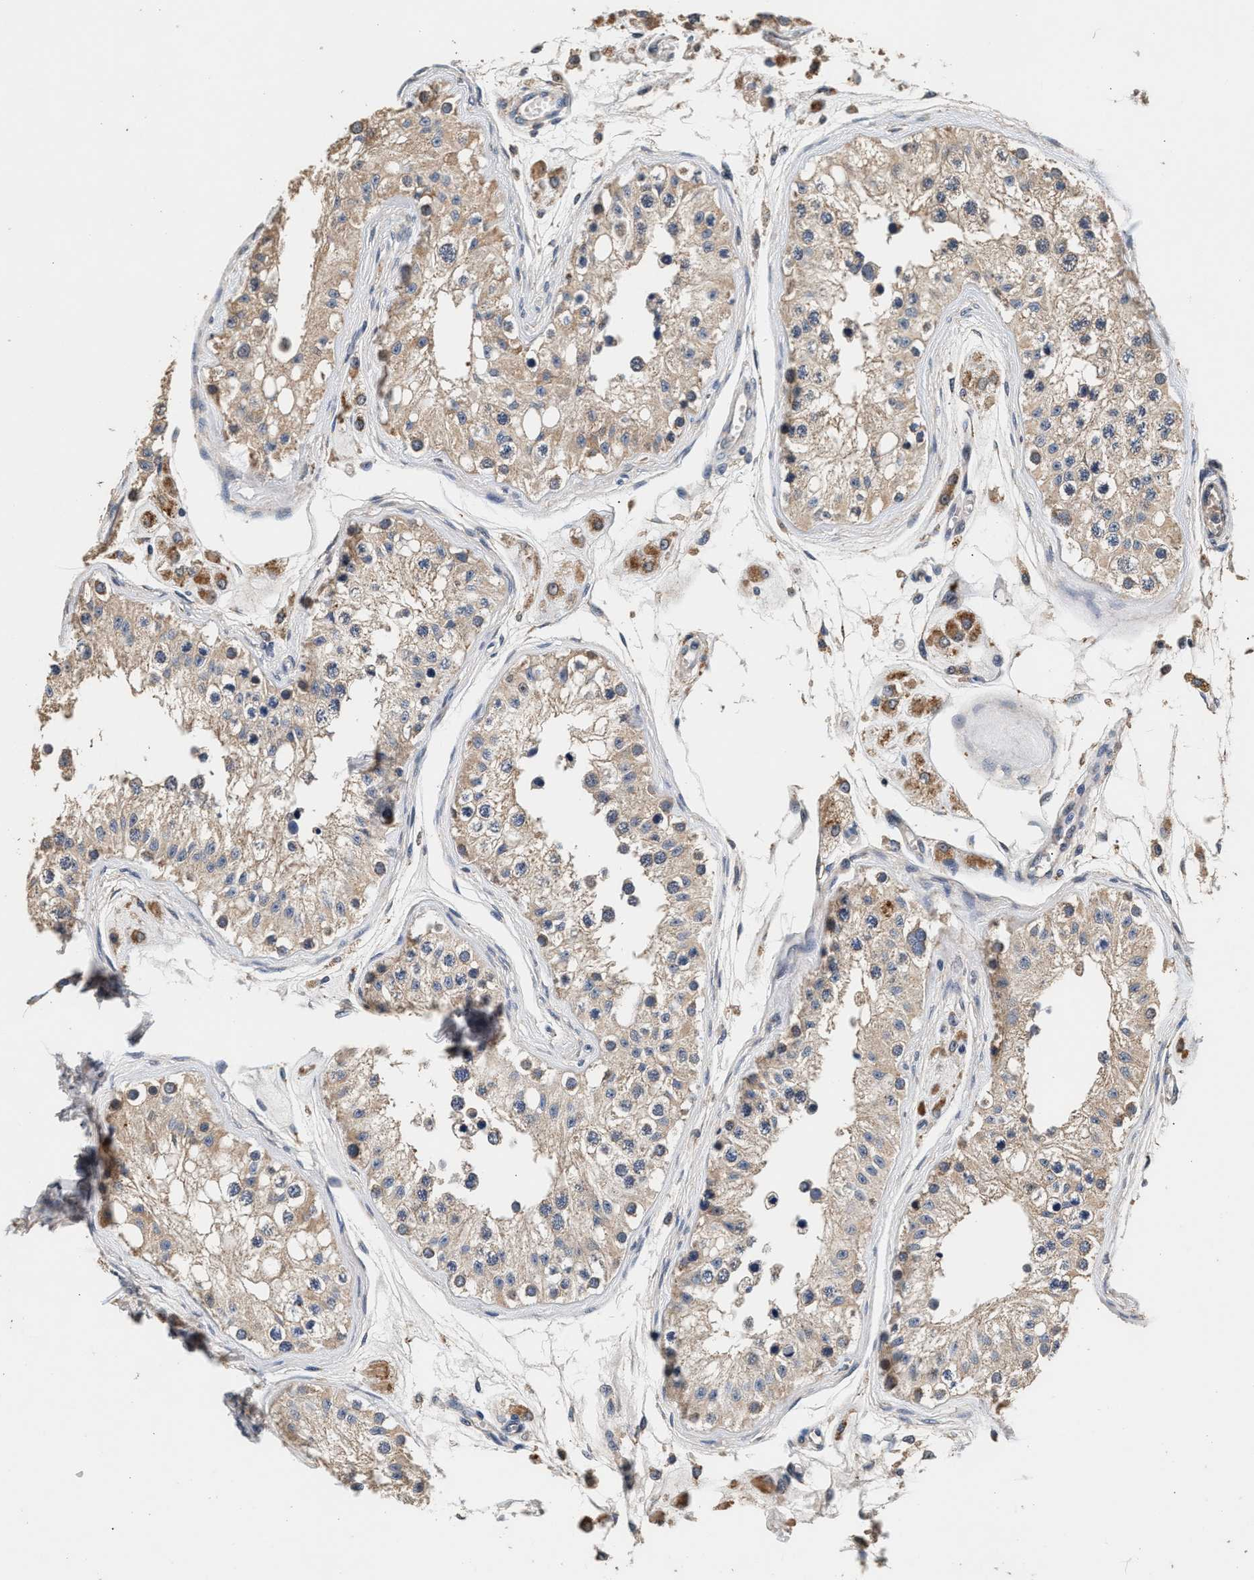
{"staining": {"intensity": "weak", "quantity": ">75%", "location": "cytoplasmic/membranous"}, "tissue": "testis", "cell_type": "Cells in seminiferous ducts", "image_type": "normal", "snomed": [{"axis": "morphology", "description": "Normal tissue, NOS"}, {"axis": "morphology", "description": "Adenocarcinoma, metastatic, NOS"}, {"axis": "topography", "description": "Testis"}], "caption": "IHC of unremarkable human testis demonstrates low levels of weak cytoplasmic/membranous expression in approximately >75% of cells in seminiferous ducts.", "gene": "PTGR3", "patient": {"sex": "male", "age": 26}}